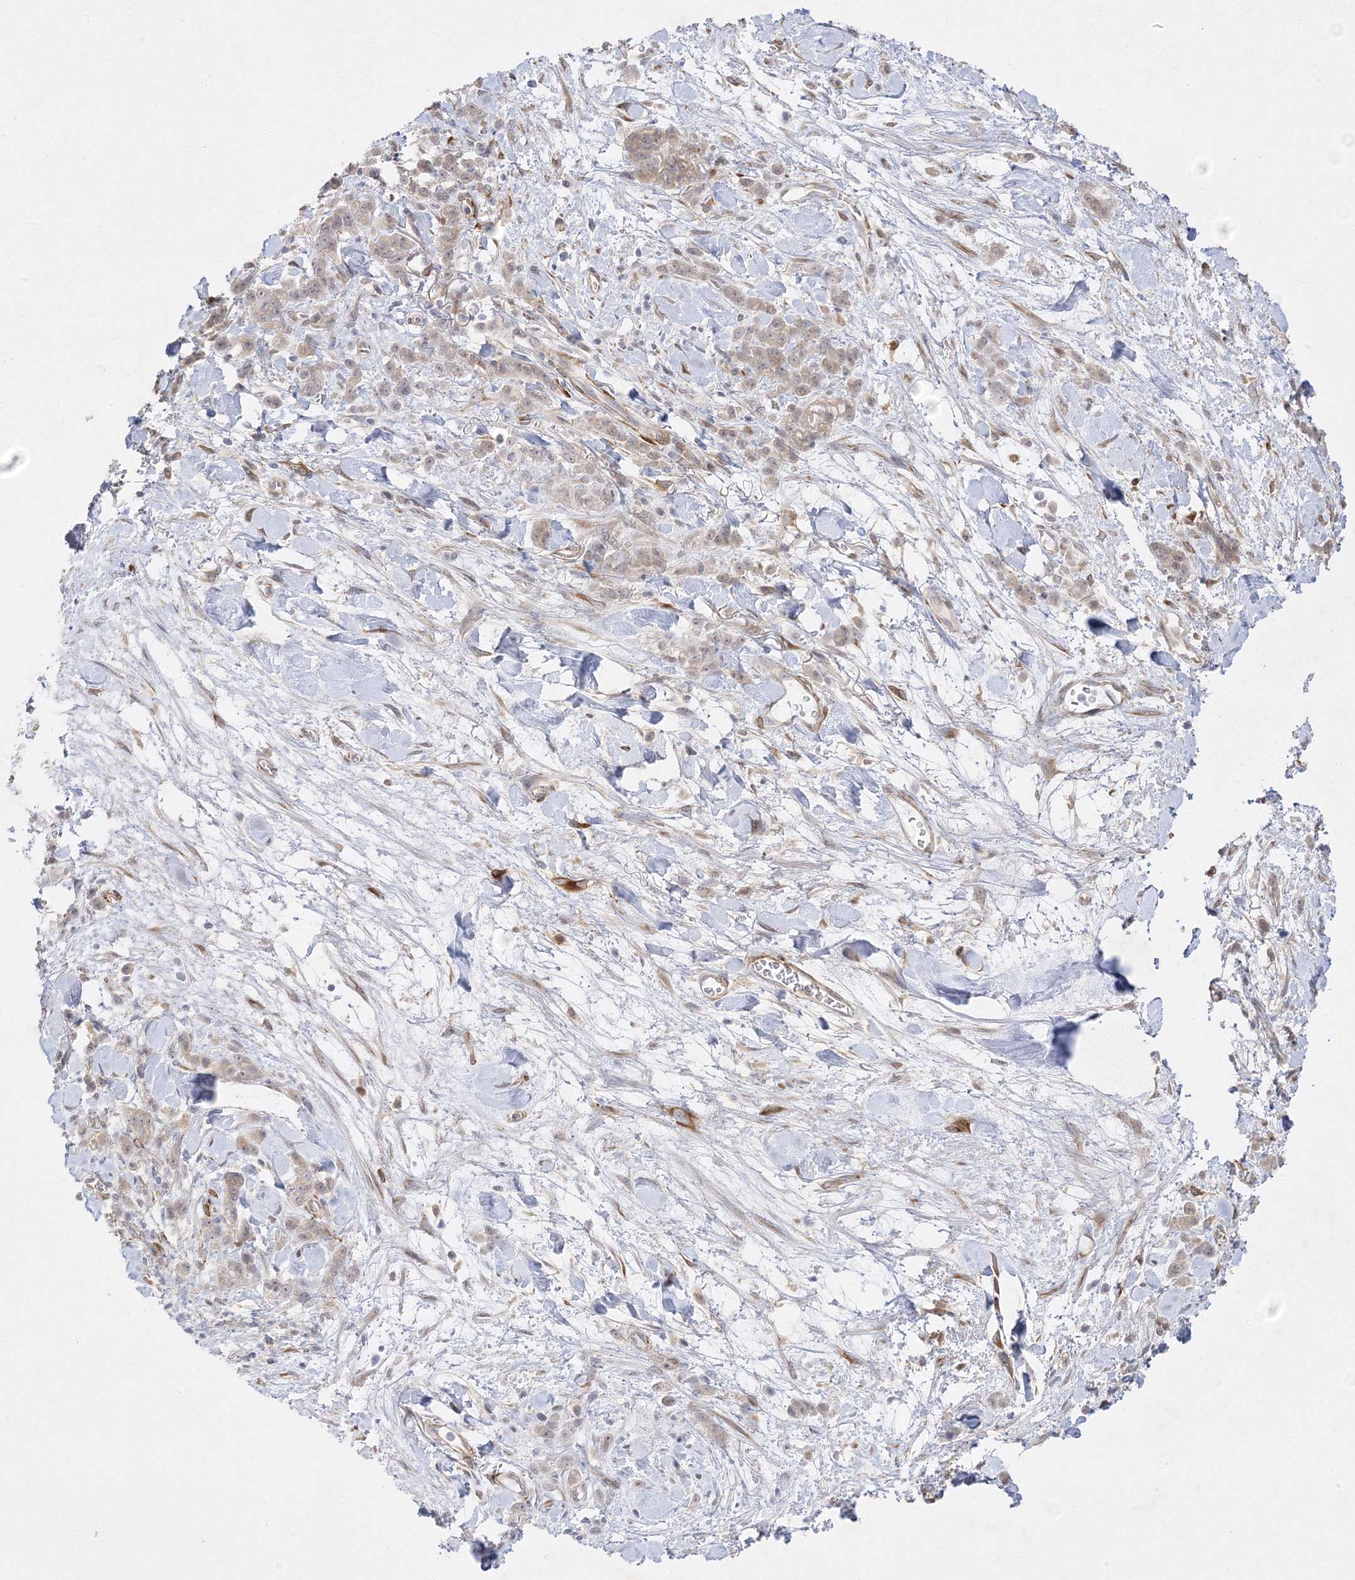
{"staining": {"intensity": "weak", "quantity": ">75%", "location": "cytoplasmic/membranous"}, "tissue": "stomach cancer", "cell_type": "Tumor cells", "image_type": "cancer", "snomed": [{"axis": "morphology", "description": "Normal tissue, NOS"}, {"axis": "morphology", "description": "Adenocarcinoma, NOS"}, {"axis": "topography", "description": "Stomach"}], "caption": "An image of human stomach adenocarcinoma stained for a protein displays weak cytoplasmic/membranous brown staining in tumor cells. (Stains: DAB (3,3'-diaminobenzidine) in brown, nuclei in blue, Microscopy: brightfield microscopy at high magnification).", "gene": "C2CD2", "patient": {"sex": "male", "age": 82}}